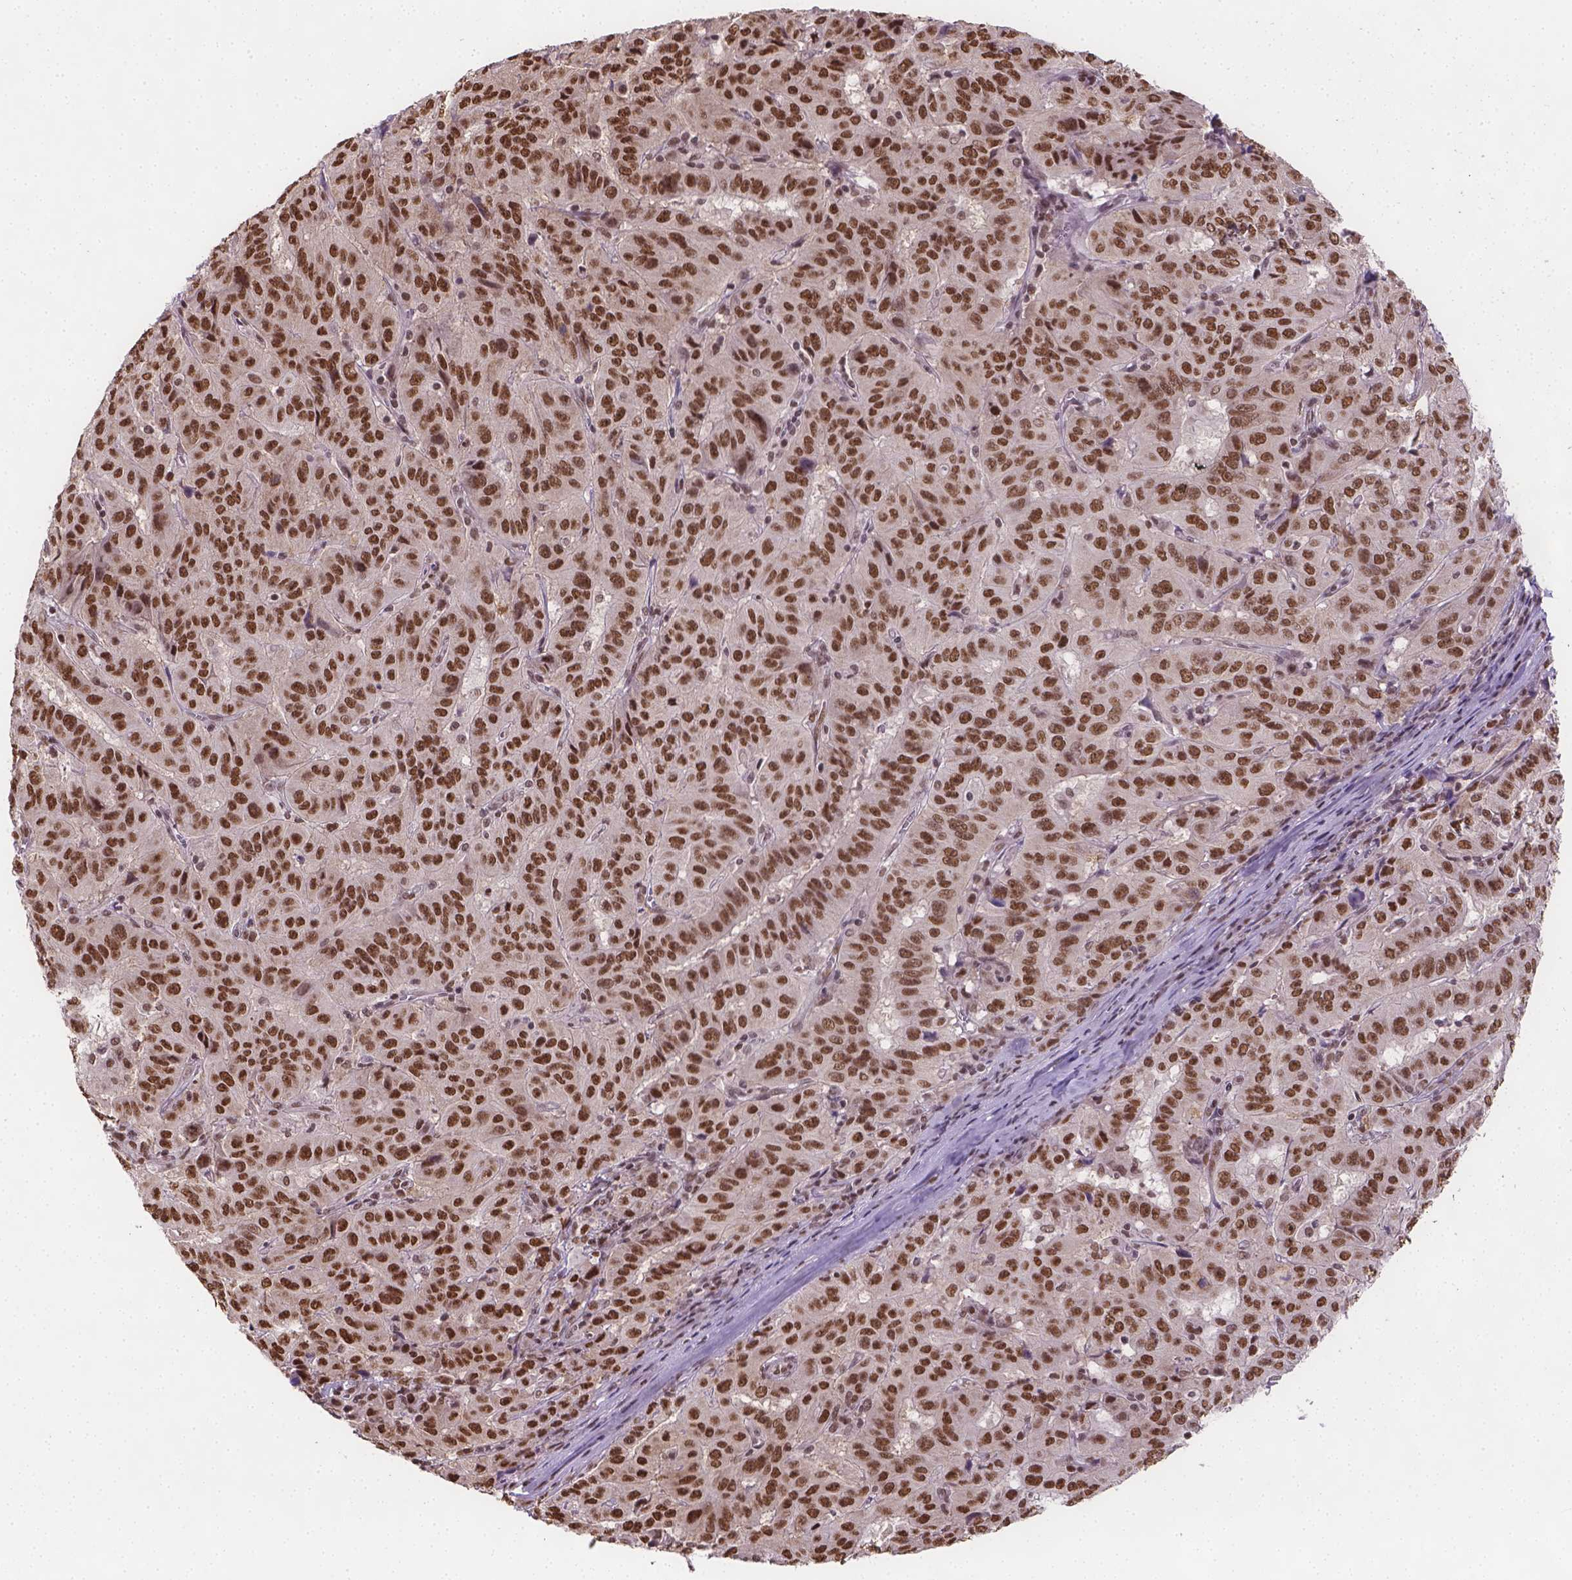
{"staining": {"intensity": "strong", "quantity": ">75%", "location": "nuclear"}, "tissue": "pancreatic cancer", "cell_type": "Tumor cells", "image_type": "cancer", "snomed": [{"axis": "morphology", "description": "Adenocarcinoma, NOS"}, {"axis": "topography", "description": "Pancreas"}], "caption": "Pancreatic adenocarcinoma stained for a protein displays strong nuclear positivity in tumor cells.", "gene": "FANCE", "patient": {"sex": "male", "age": 63}}